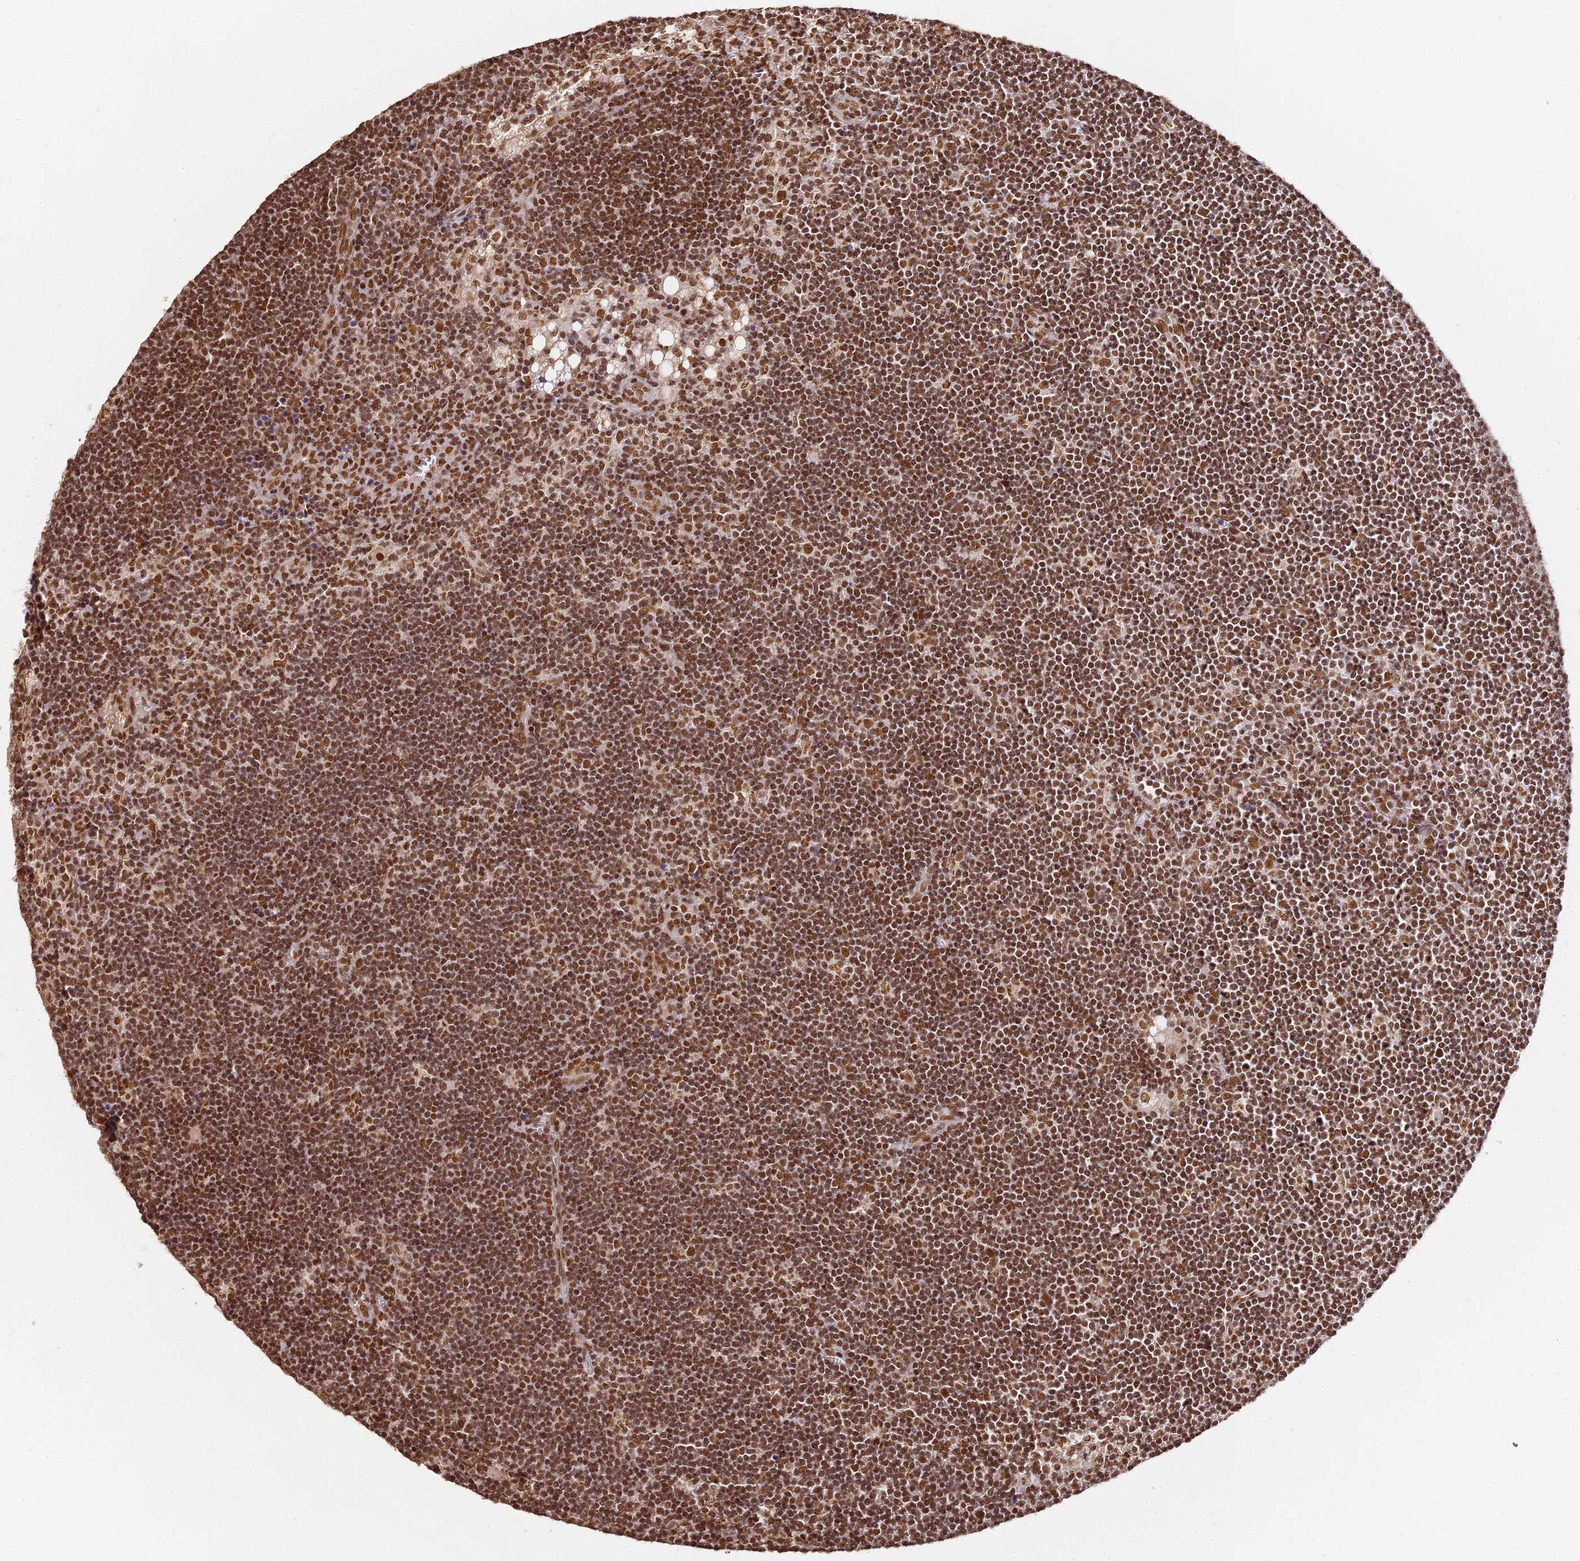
{"staining": {"intensity": "moderate", "quantity": ">75%", "location": "nuclear"}, "tissue": "lymph node", "cell_type": "Germinal center cells", "image_type": "normal", "snomed": [{"axis": "morphology", "description": "Normal tissue, NOS"}, {"axis": "topography", "description": "Lymph node"}], "caption": "DAB immunohistochemical staining of benign human lymph node displays moderate nuclear protein expression in approximately >75% of germinal center cells. Nuclei are stained in blue.", "gene": "HNRNPA1", "patient": {"sex": "male", "age": 24}}